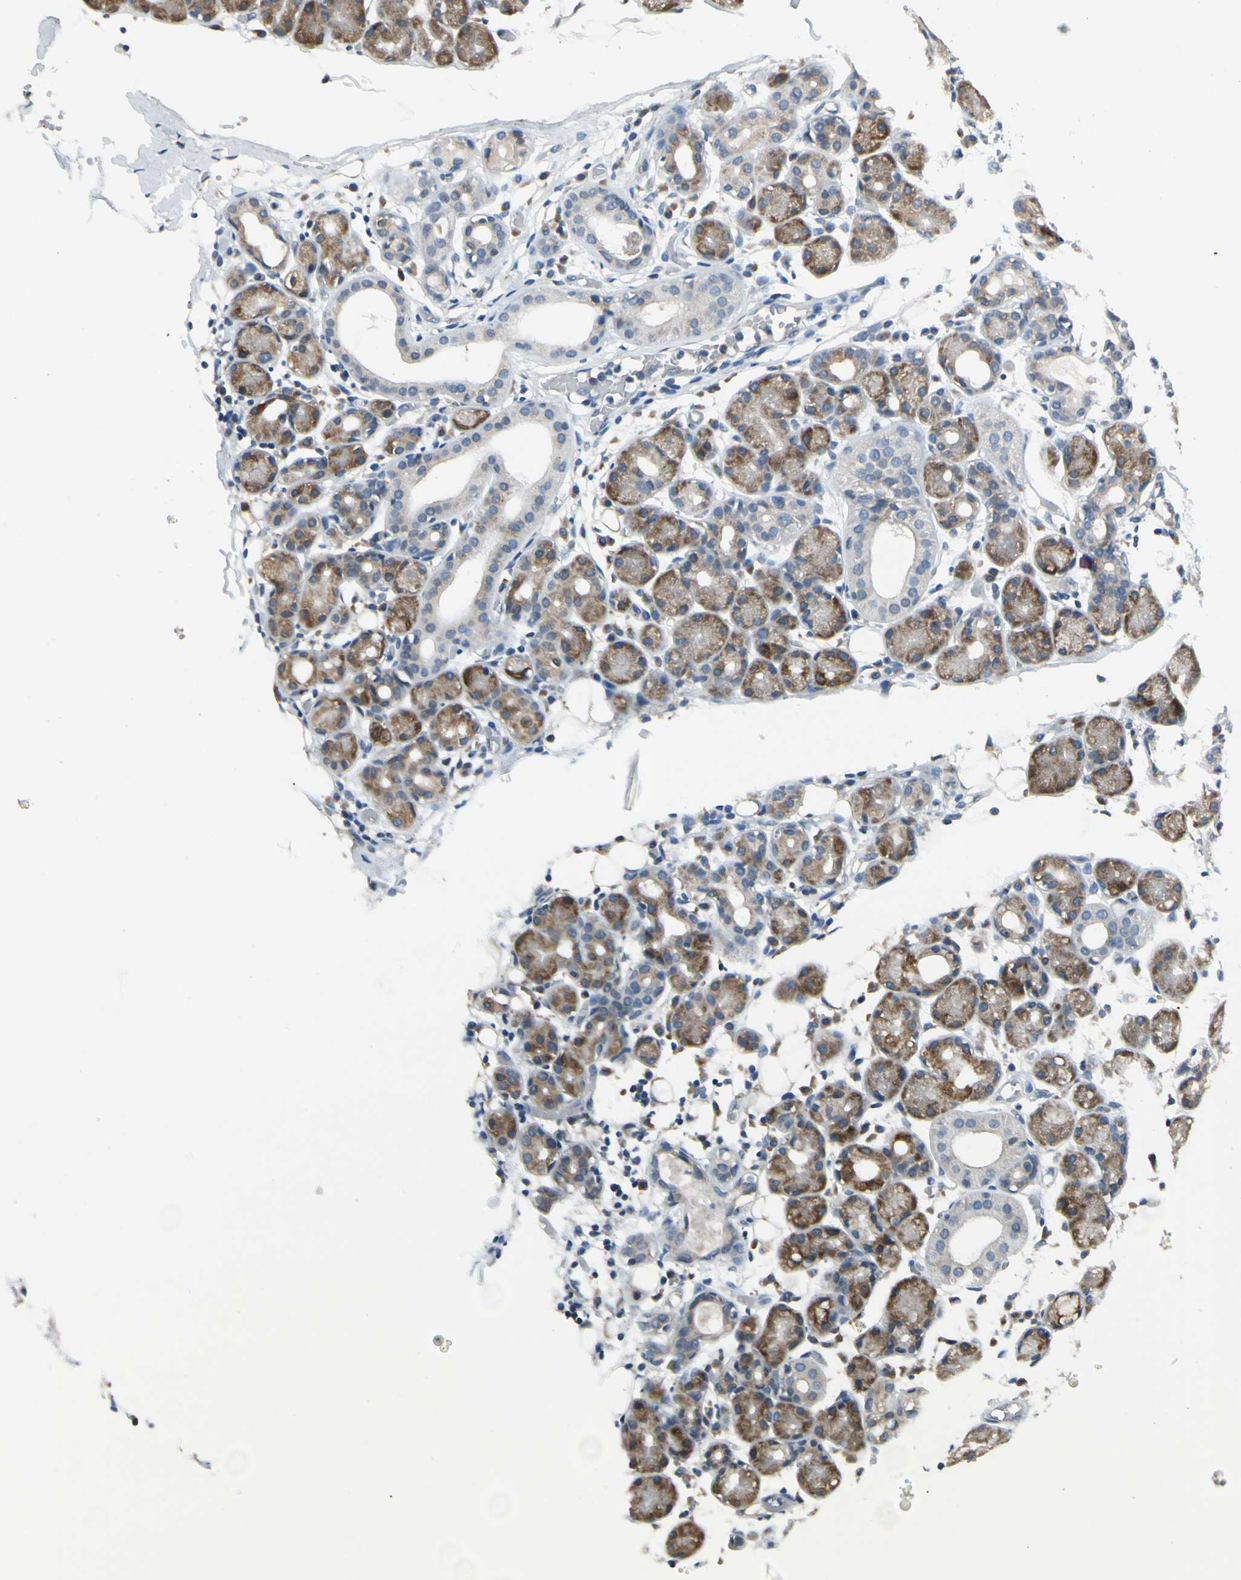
{"staining": {"intensity": "moderate", "quantity": "25%-75%", "location": "cytoplasmic/membranous"}, "tissue": "salivary gland", "cell_type": "Glandular cells", "image_type": "normal", "snomed": [{"axis": "morphology", "description": "Normal tissue, NOS"}, {"axis": "topography", "description": "Salivary gland"}, {"axis": "topography", "description": "Peripheral nerve tissue"}], "caption": "Immunohistochemical staining of normal human salivary gland exhibits medium levels of moderate cytoplasmic/membranous positivity in approximately 25%-75% of glandular cells. The protein of interest is shown in brown color, while the nuclei are stained blue.", "gene": "BNIP1", "patient": {"sex": "male", "age": 62}}